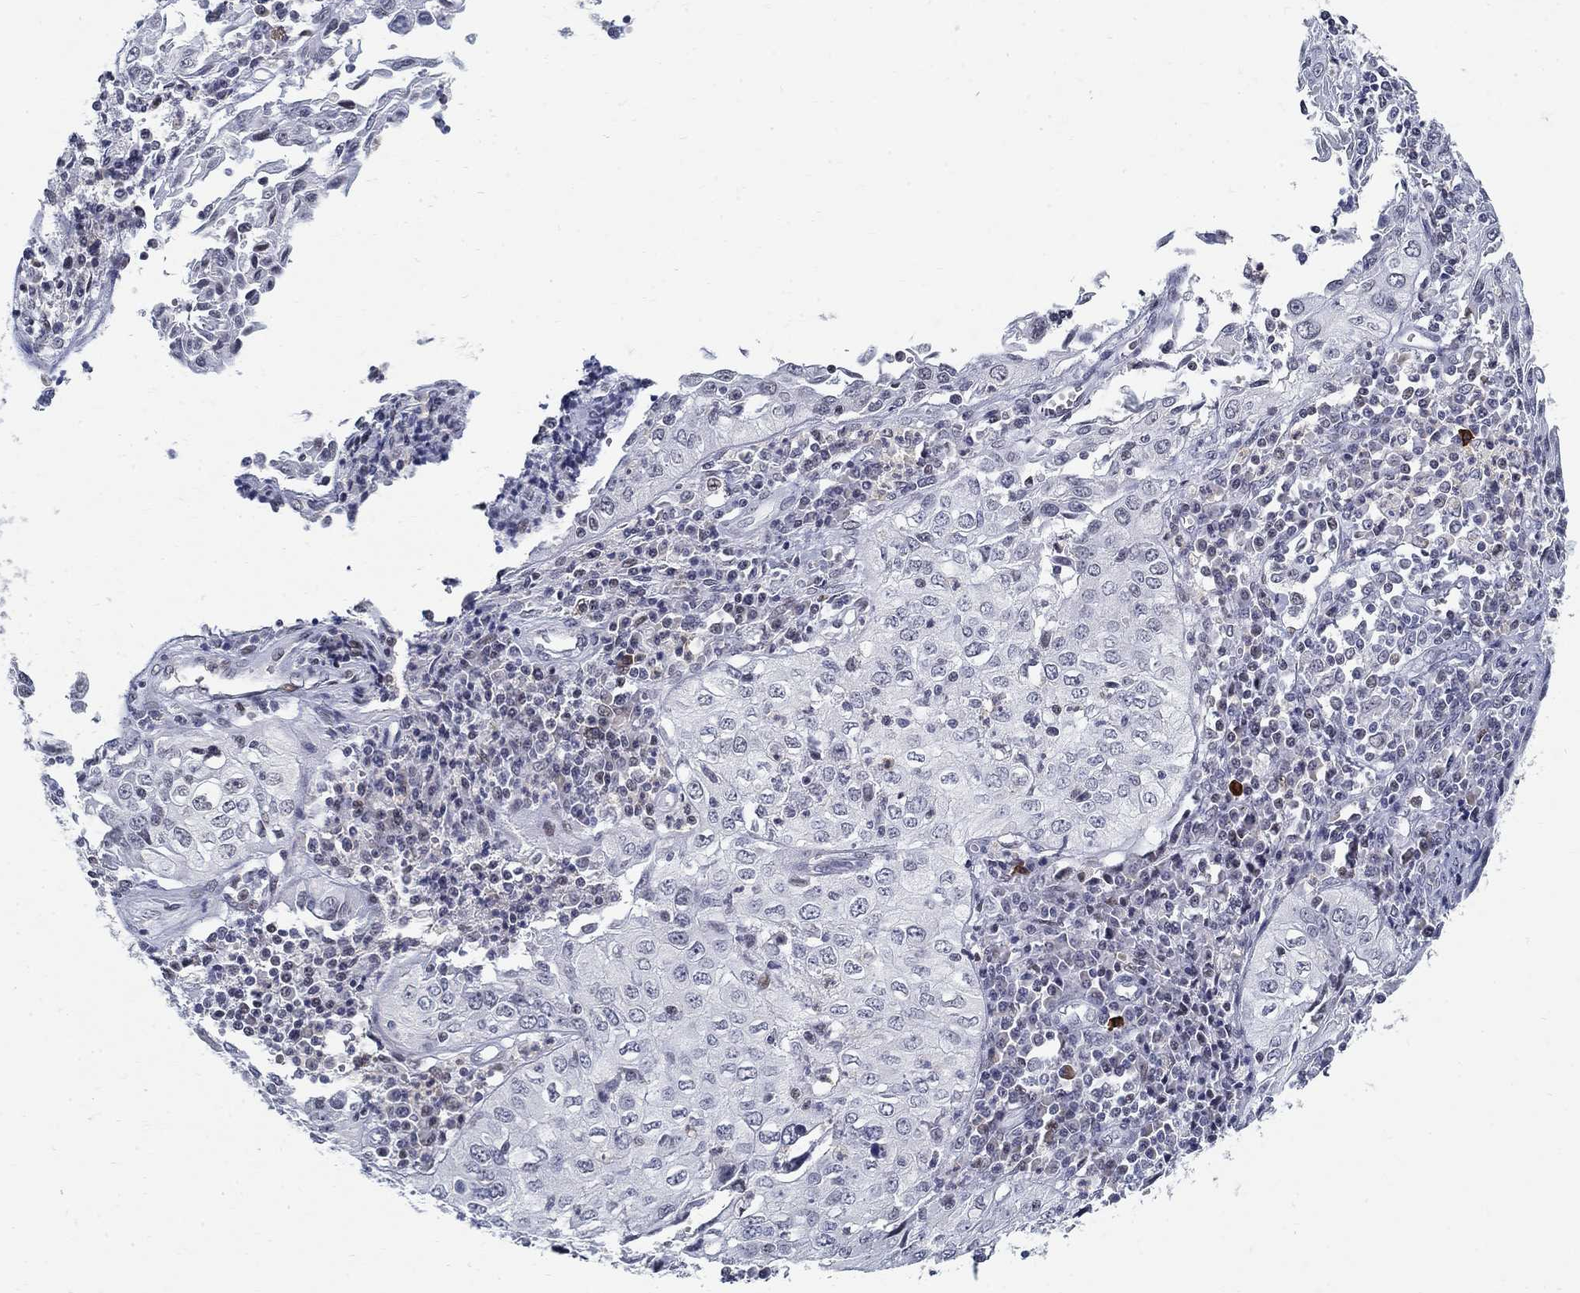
{"staining": {"intensity": "negative", "quantity": "none", "location": "none"}, "tissue": "cervical cancer", "cell_type": "Tumor cells", "image_type": "cancer", "snomed": [{"axis": "morphology", "description": "Squamous cell carcinoma, NOS"}, {"axis": "topography", "description": "Cervix"}], "caption": "Tumor cells show no significant protein positivity in squamous cell carcinoma (cervical). (DAB immunohistochemistry (IHC) visualized using brightfield microscopy, high magnification).", "gene": "BHLHE22", "patient": {"sex": "female", "age": 24}}